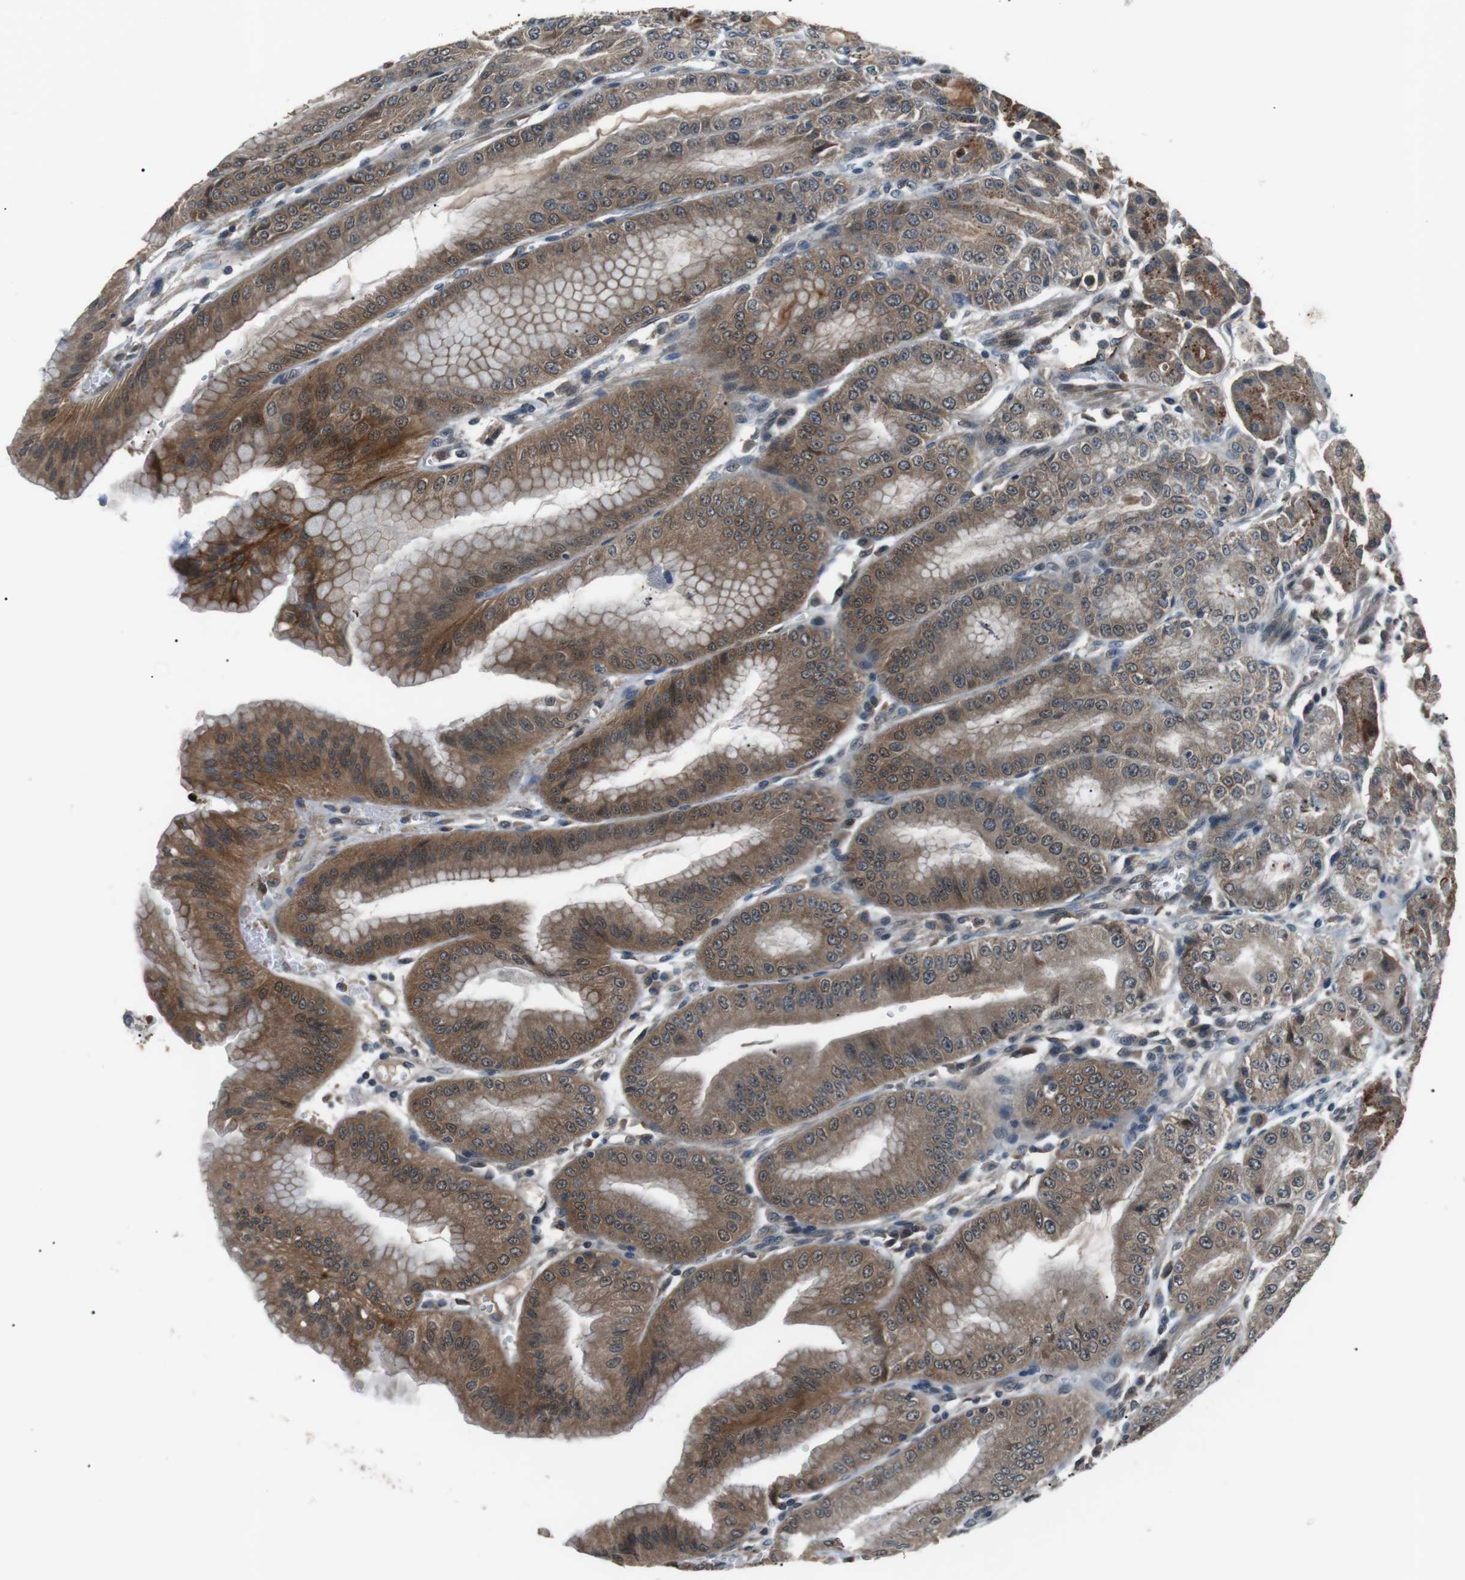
{"staining": {"intensity": "strong", "quantity": "25%-75%", "location": "cytoplasmic/membranous"}, "tissue": "stomach", "cell_type": "Glandular cells", "image_type": "normal", "snomed": [{"axis": "morphology", "description": "Normal tissue, NOS"}, {"axis": "topography", "description": "Stomach, lower"}], "caption": "Immunohistochemical staining of benign human stomach shows strong cytoplasmic/membranous protein expression in about 25%-75% of glandular cells. (Stains: DAB in brown, nuclei in blue, Microscopy: brightfield microscopy at high magnification).", "gene": "NEK7", "patient": {"sex": "male", "age": 71}}